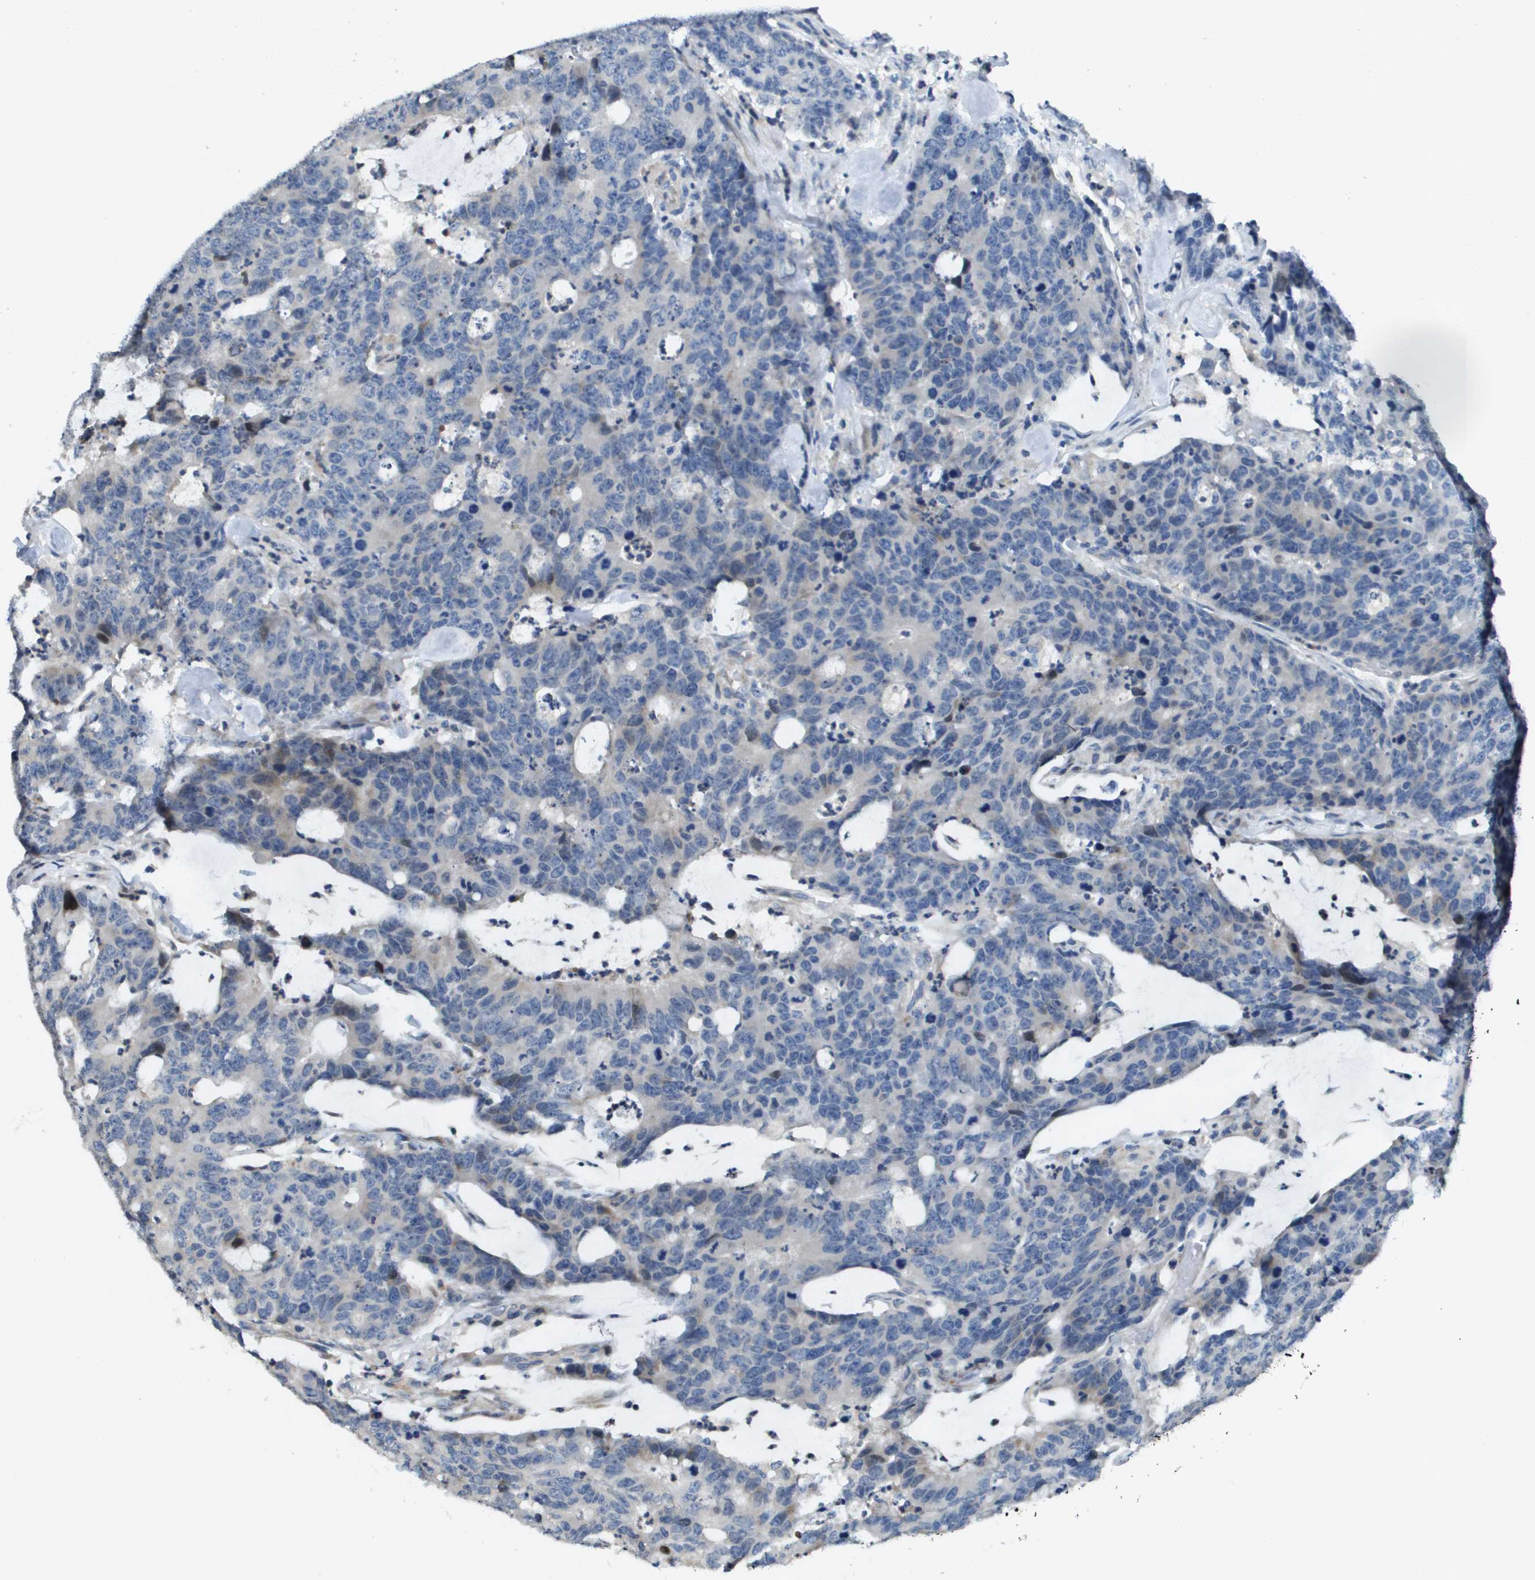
{"staining": {"intensity": "negative", "quantity": "none", "location": "none"}, "tissue": "colorectal cancer", "cell_type": "Tumor cells", "image_type": "cancer", "snomed": [{"axis": "morphology", "description": "Adenocarcinoma, NOS"}, {"axis": "topography", "description": "Colon"}], "caption": "Protein analysis of colorectal cancer (adenocarcinoma) demonstrates no significant expression in tumor cells.", "gene": "SCN4B", "patient": {"sex": "female", "age": 86}}